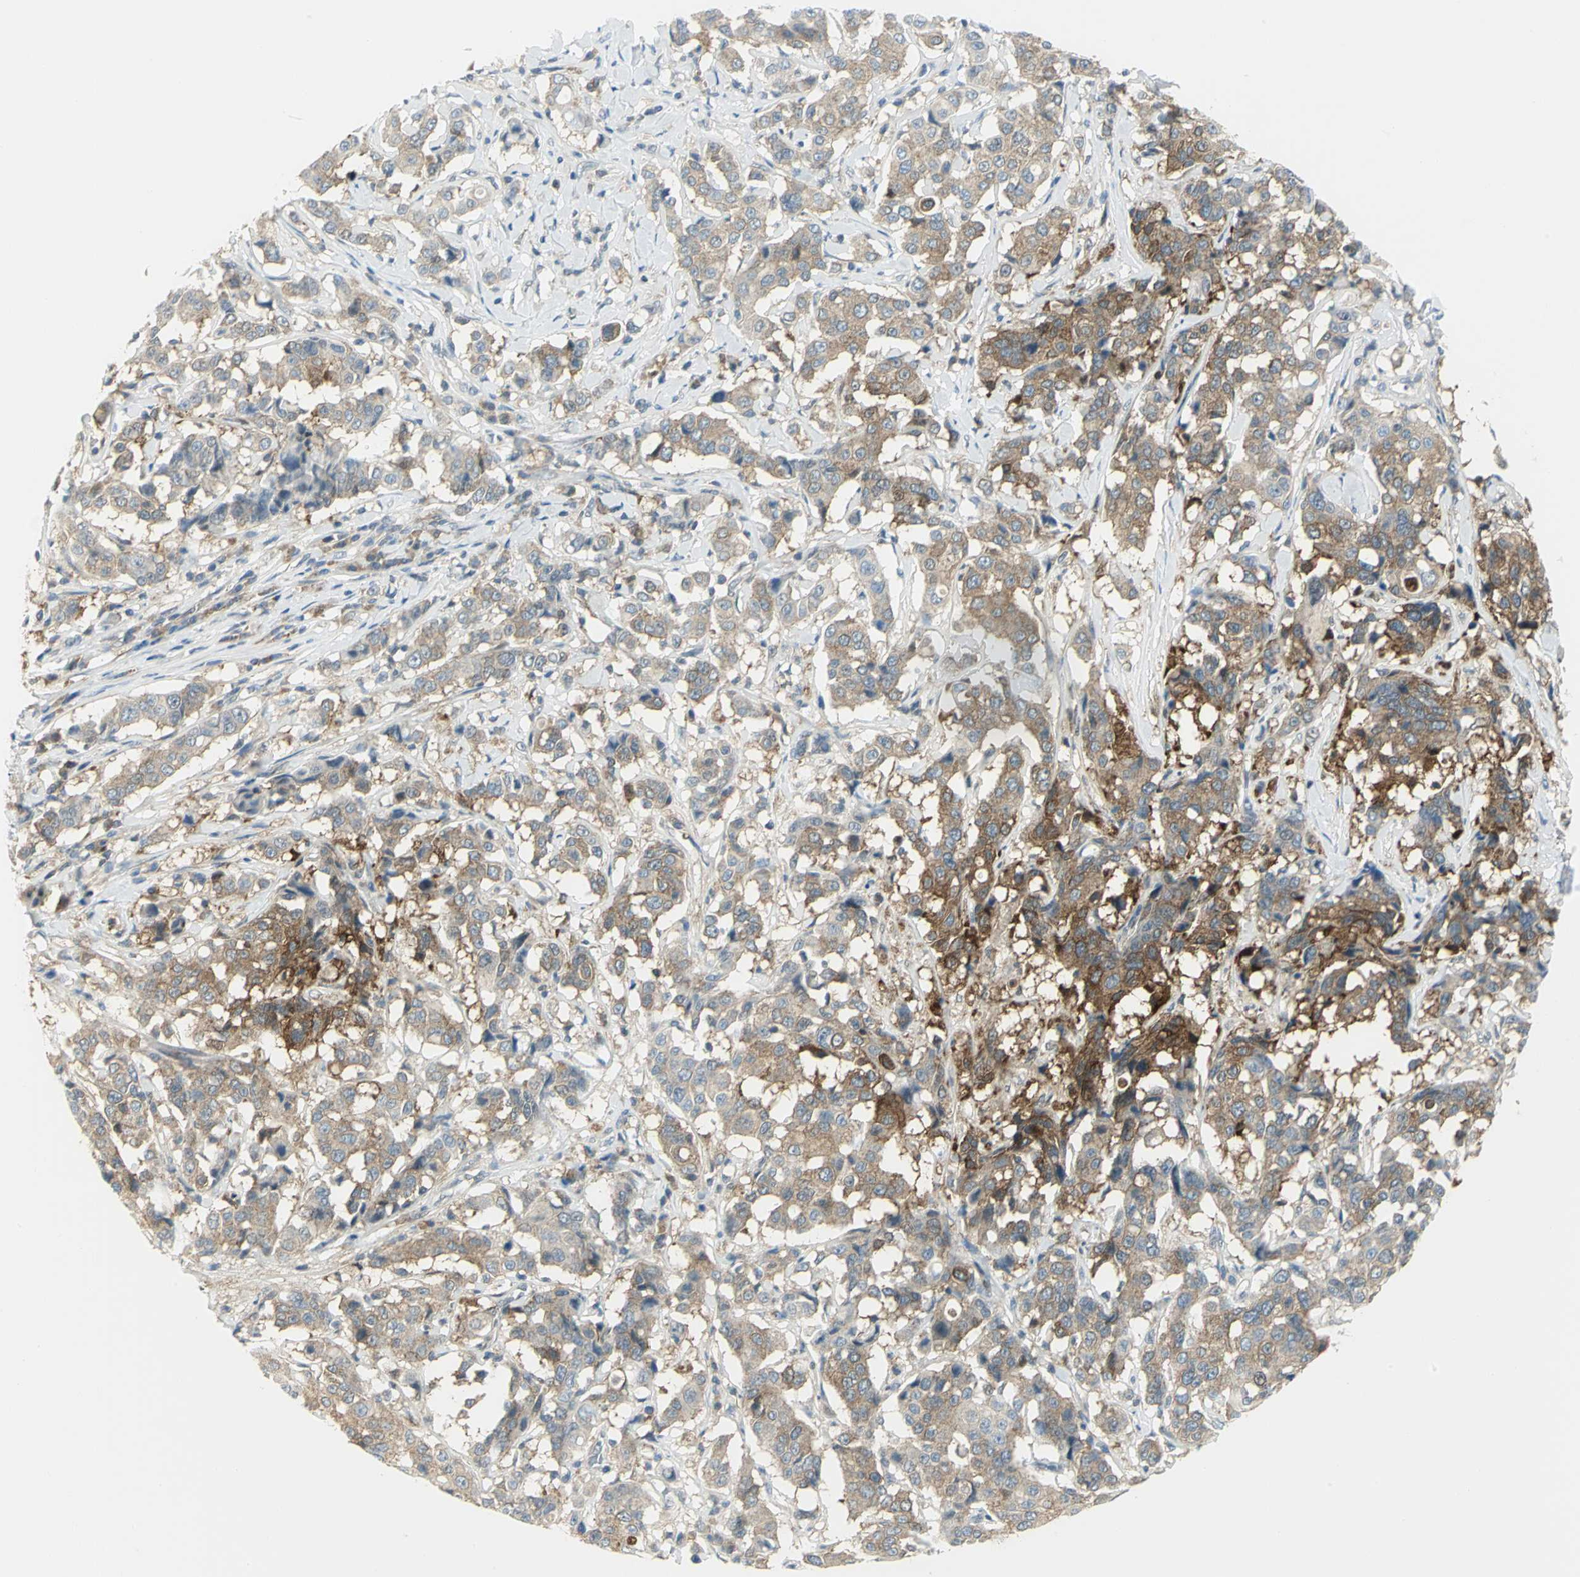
{"staining": {"intensity": "strong", "quantity": ">75%", "location": "cytoplasmic/membranous"}, "tissue": "breast cancer", "cell_type": "Tumor cells", "image_type": "cancer", "snomed": [{"axis": "morphology", "description": "Duct carcinoma"}, {"axis": "topography", "description": "Breast"}], "caption": "Breast cancer (intraductal carcinoma) stained with a brown dye shows strong cytoplasmic/membranous positive expression in approximately >75% of tumor cells.", "gene": "ALDOA", "patient": {"sex": "female", "age": 27}}